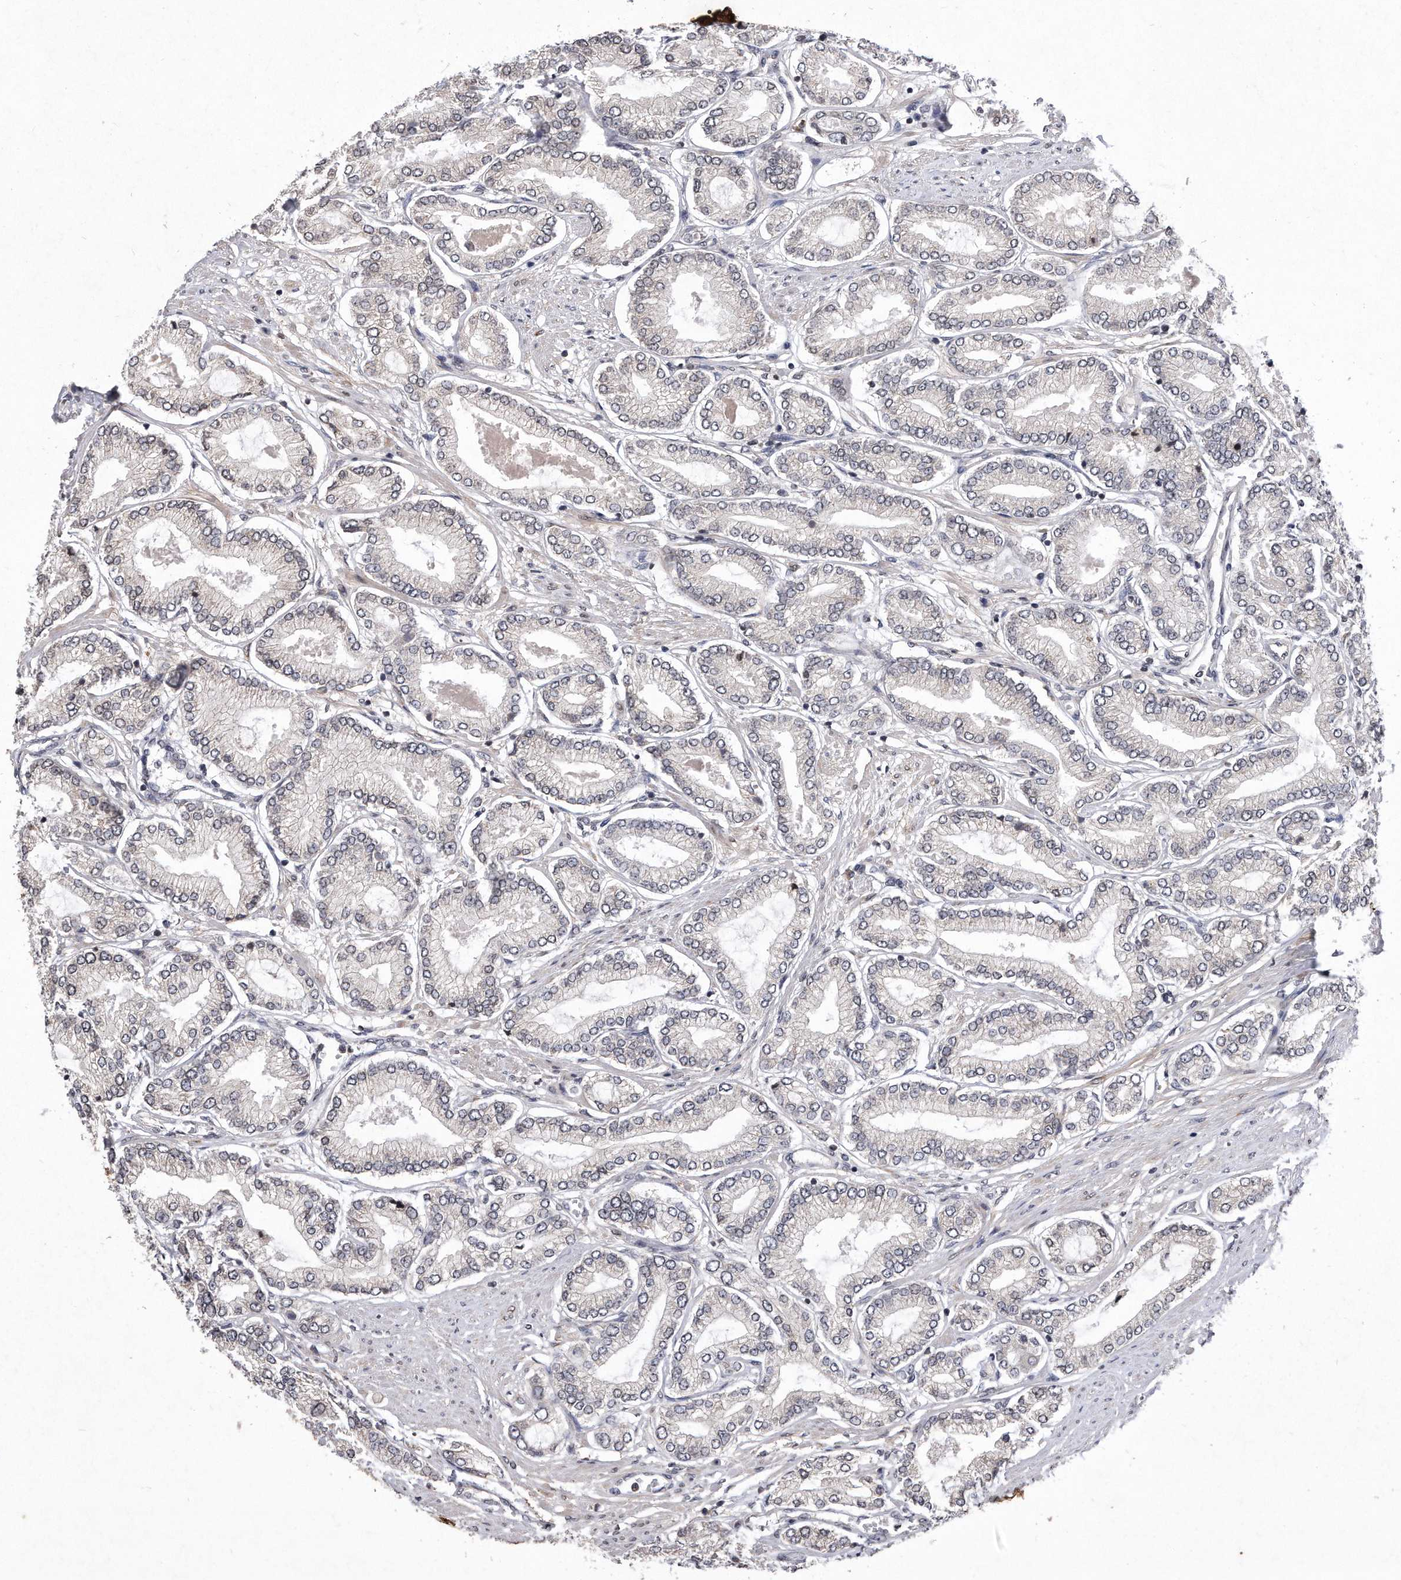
{"staining": {"intensity": "negative", "quantity": "none", "location": "none"}, "tissue": "prostate cancer", "cell_type": "Tumor cells", "image_type": "cancer", "snomed": [{"axis": "morphology", "description": "Adenocarcinoma, Low grade"}, {"axis": "topography", "description": "Prostate"}], "caption": "Tumor cells are negative for protein expression in human prostate cancer (low-grade adenocarcinoma).", "gene": "DAB1", "patient": {"sex": "male", "age": 63}}